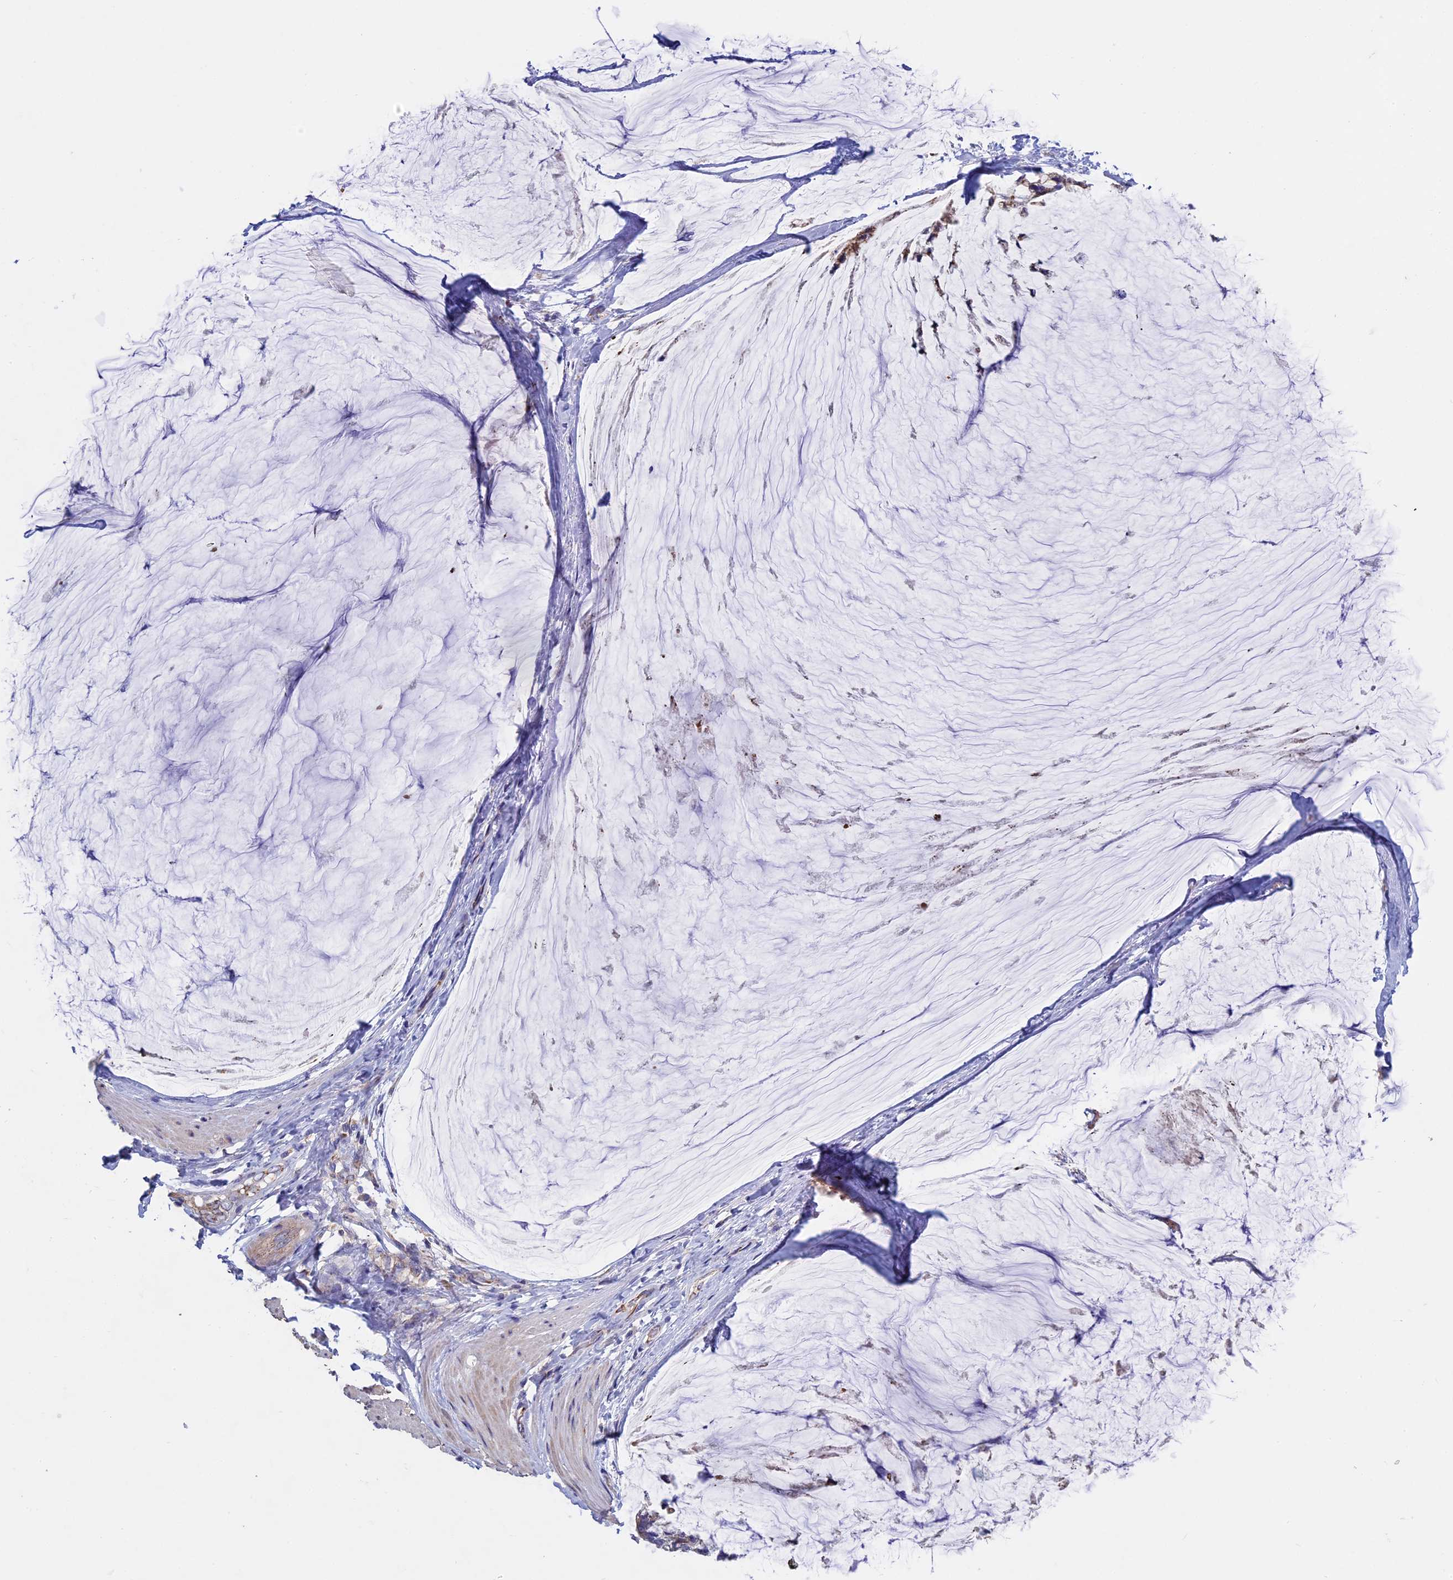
{"staining": {"intensity": "moderate", "quantity": "25%-75%", "location": "cytoplasmic/membranous"}, "tissue": "ovarian cancer", "cell_type": "Tumor cells", "image_type": "cancer", "snomed": [{"axis": "morphology", "description": "Cystadenocarcinoma, mucinous, NOS"}, {"axis": "topography", "description": "Ovary"}], "caption": "The micrograph demonstrates immunohistochemical staining of mucinous cystadenocarcinoma (ovarian). There is moderate cytoplasmic/membranous staining is appreciated in approximately 25%-75% of tumor cells. Immunohistochemistry (ihc) stains the protein in brown and the nuclei are stained blue.", "gene": "RNF17", "patient": {"sex": "female", "age": 39}}